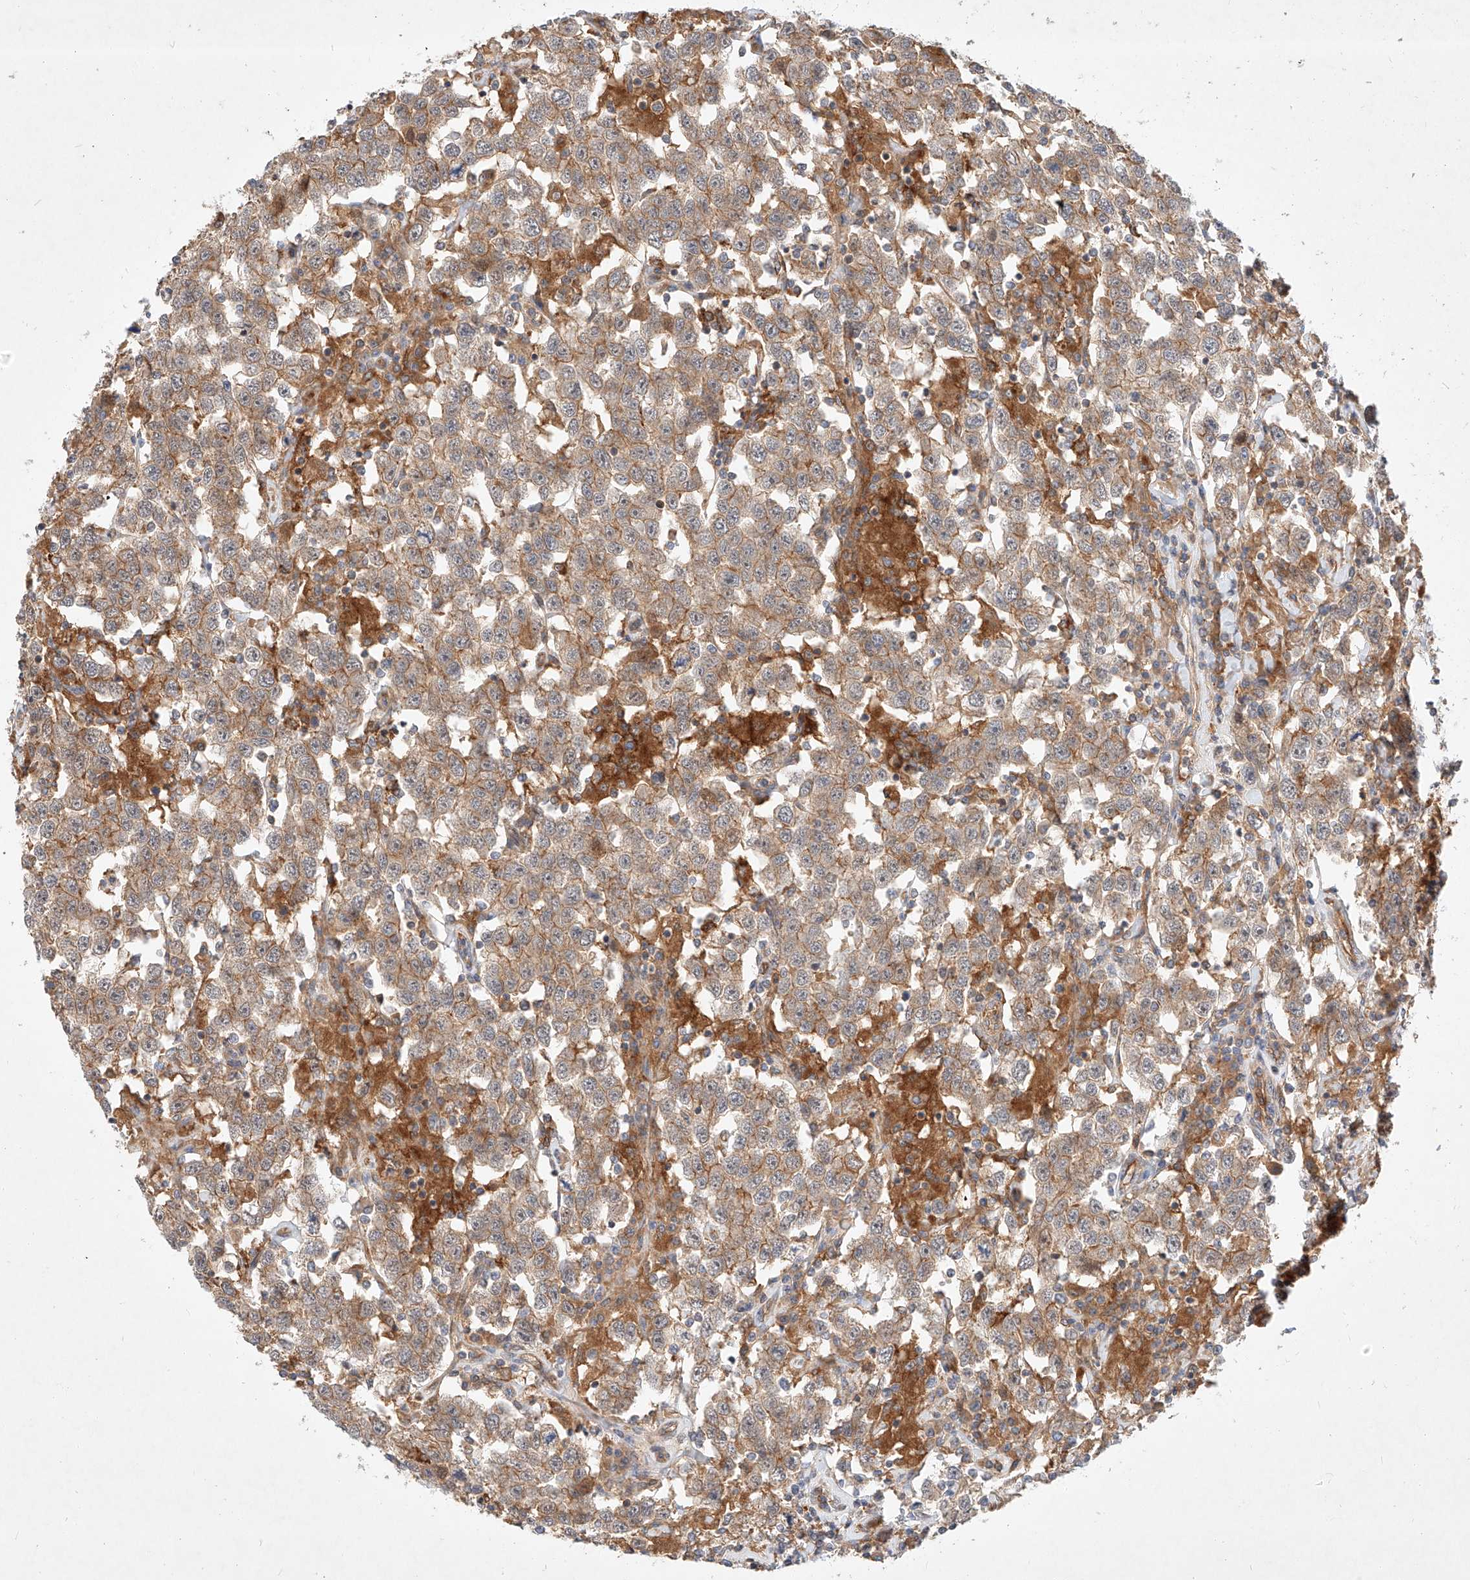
{"staining": {"intensity": "weak", "quantity": ">75%", "location": "cytoplasmic/membranous"}, "tissue": "testis cancer", "cell_type": "Tumor cells", "image_type": "cancer", "snomed": [{"axis": "morphology", "description": "Seminoma, NOS"}, {"axis": "topography", "description": "Testis"}], "caption": "High-power microscopy captured an immunohistochemistry (IHC) photomicrograph of seminoma (testis), revealing weak cytoplasmic/membranous expression in about >75% of tumor cells. (DAB (3,3'-diaminobenzidine) IHC, brown staining for protein, blue staining for nuclei).", "gene": "NFAM1", "patient": {"sex": "male", "age": 41}}